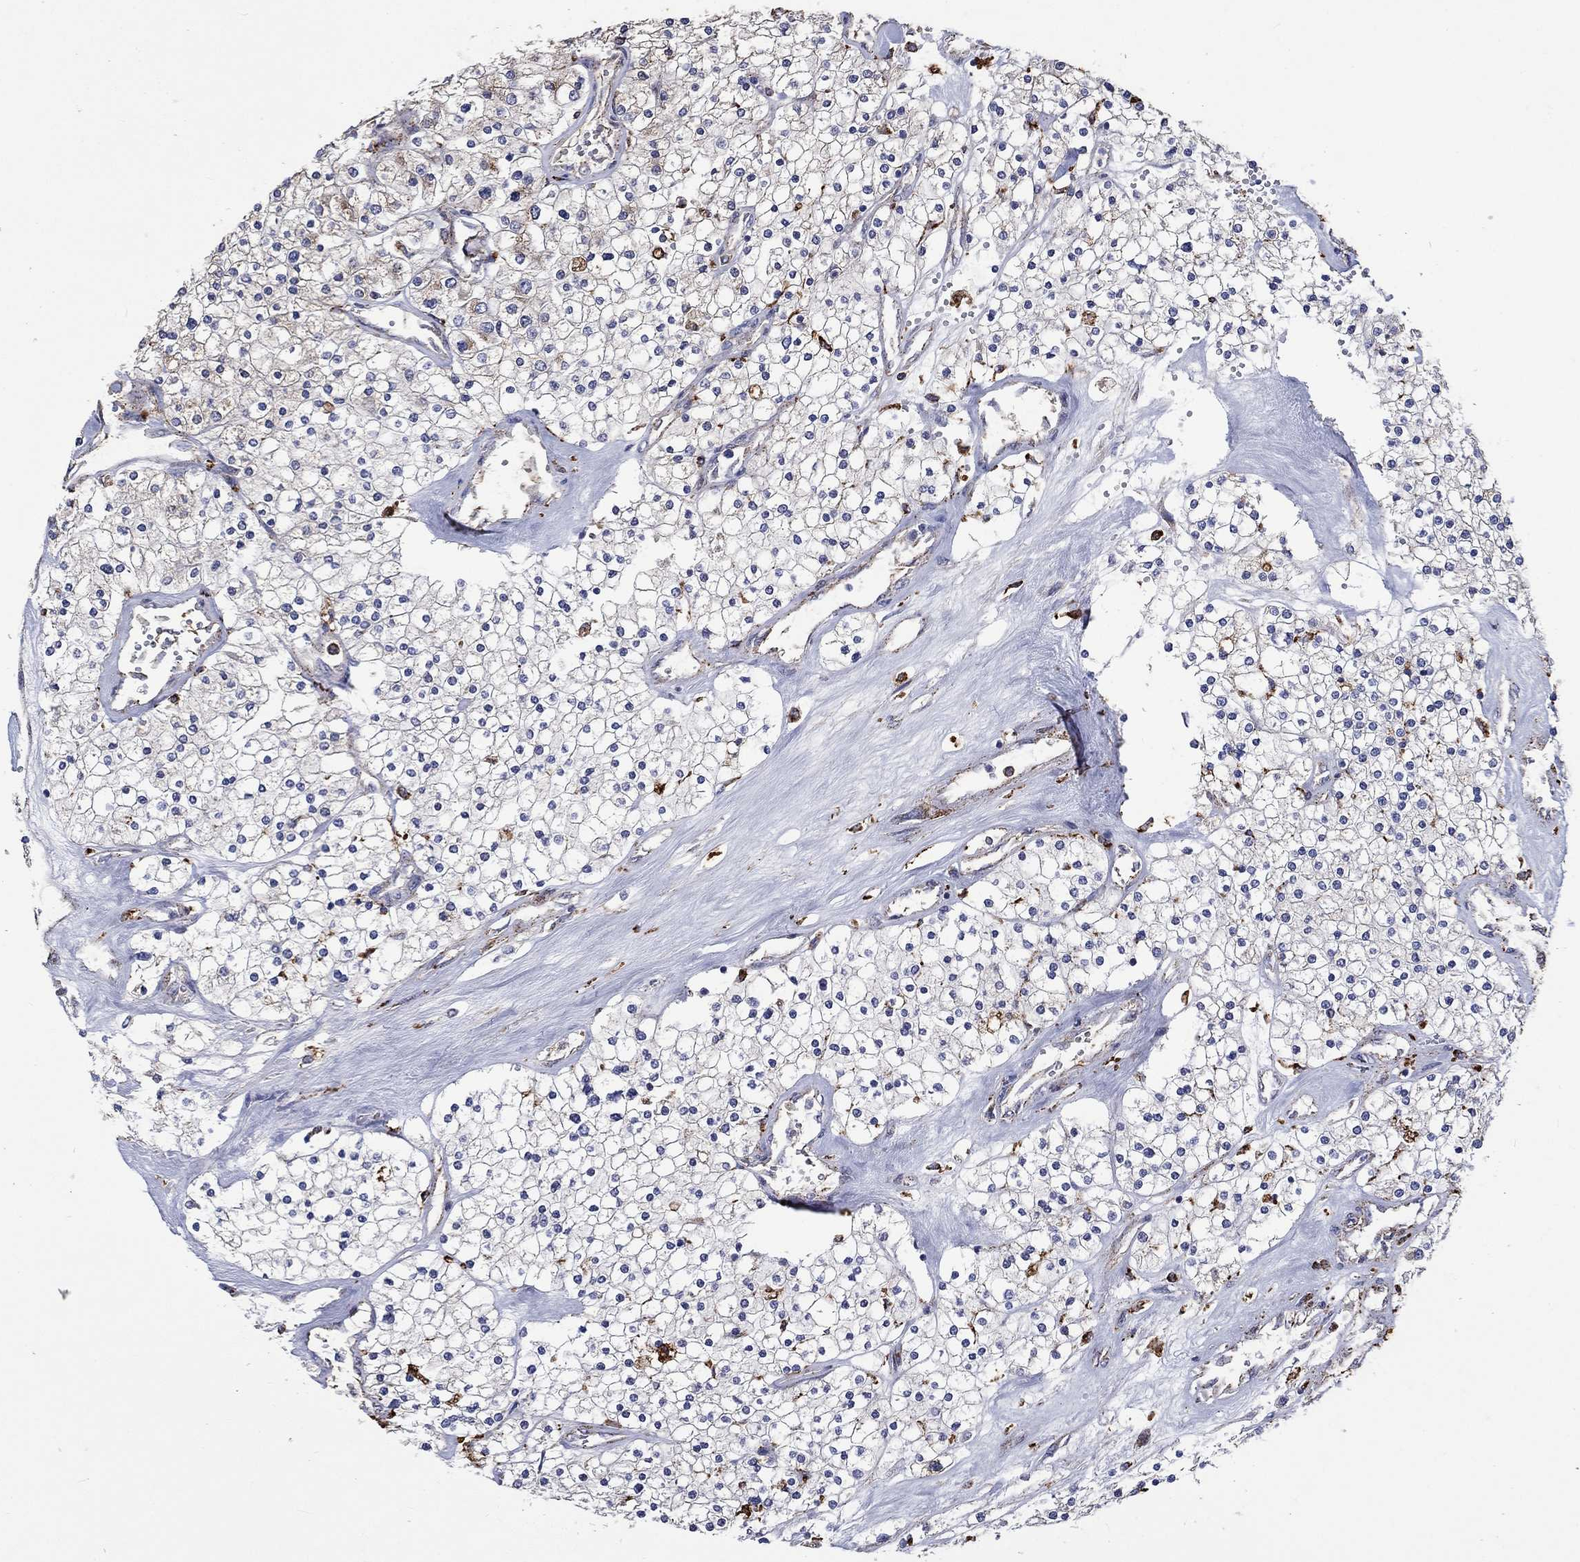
{"staining": {"intensity": "negative", "quantity": "none", "location": "none"}, "tissue": "renal cancer", "cell_type": "Tumor cells", "image_type": "cancer", "snomed": [{"axis": "morphology", "description": "Adenocarcinoma, NOS"}, {"axis": "topography", "description": "Kidney"}], "caption": "Tumor cells show no significant positivity in renal cancer (adenocarcinoma).", "gene": "CTSB", "patient": {"sex": "male", "age": 80}}